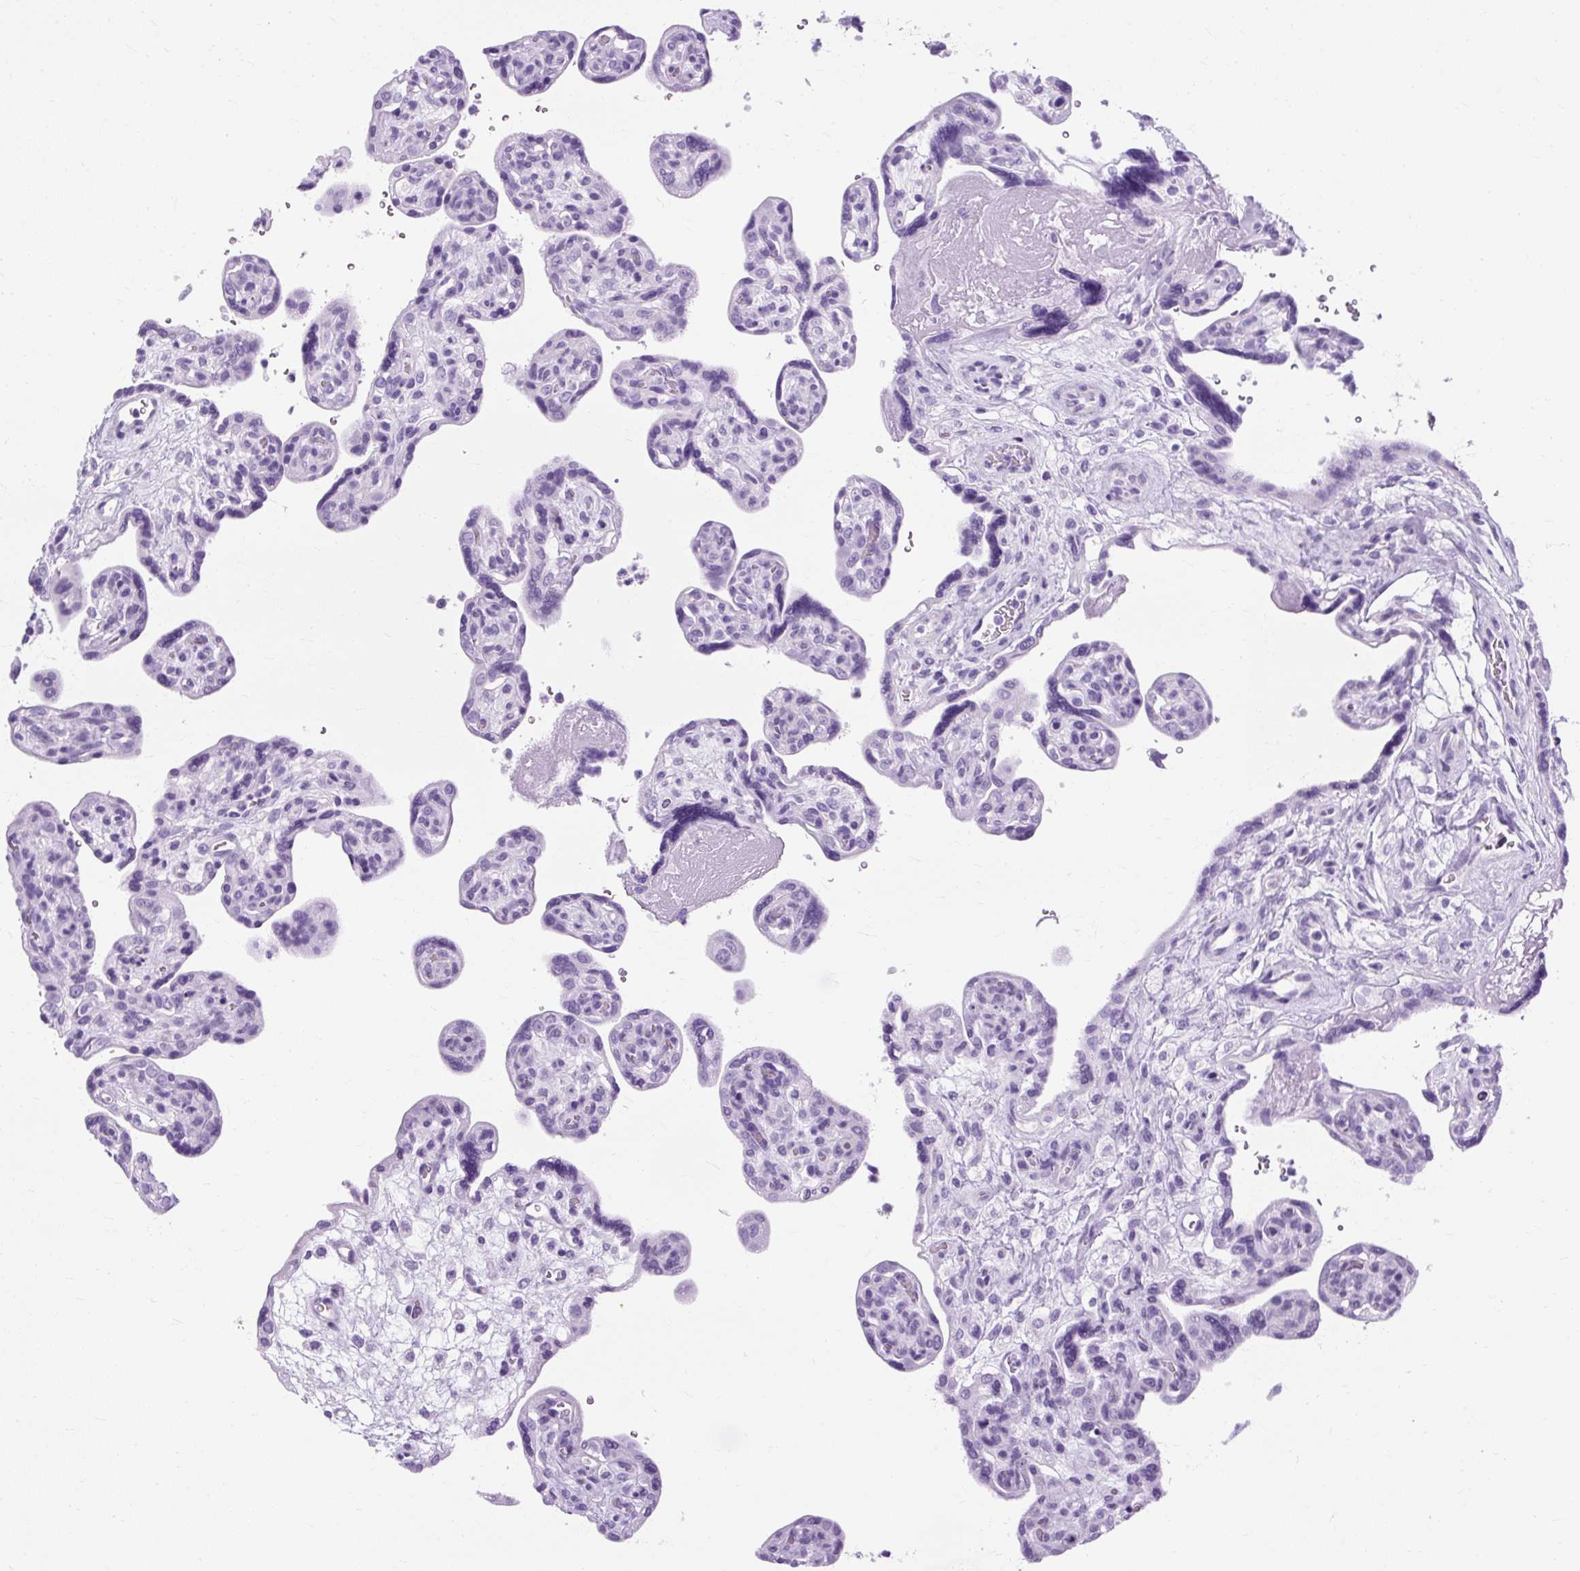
{"staining": {"intensity": "negative", "quantity": "none", "location": "none"}, "tissue": "placenta", "cell_type": "Trophoblastic cells", "image_type": "normal", "snomed": [{"axis": "morphology", "description": "Normal tissue, NOS"}, {"axis": "topography", "description": "Placenta"}], "caption": "Immunohistochemical staining of normal human placenta displays no significant positivity in trophoblastic cells.", "gene": "TMEM89", "patient": {"sex": "female", "age": 39}}